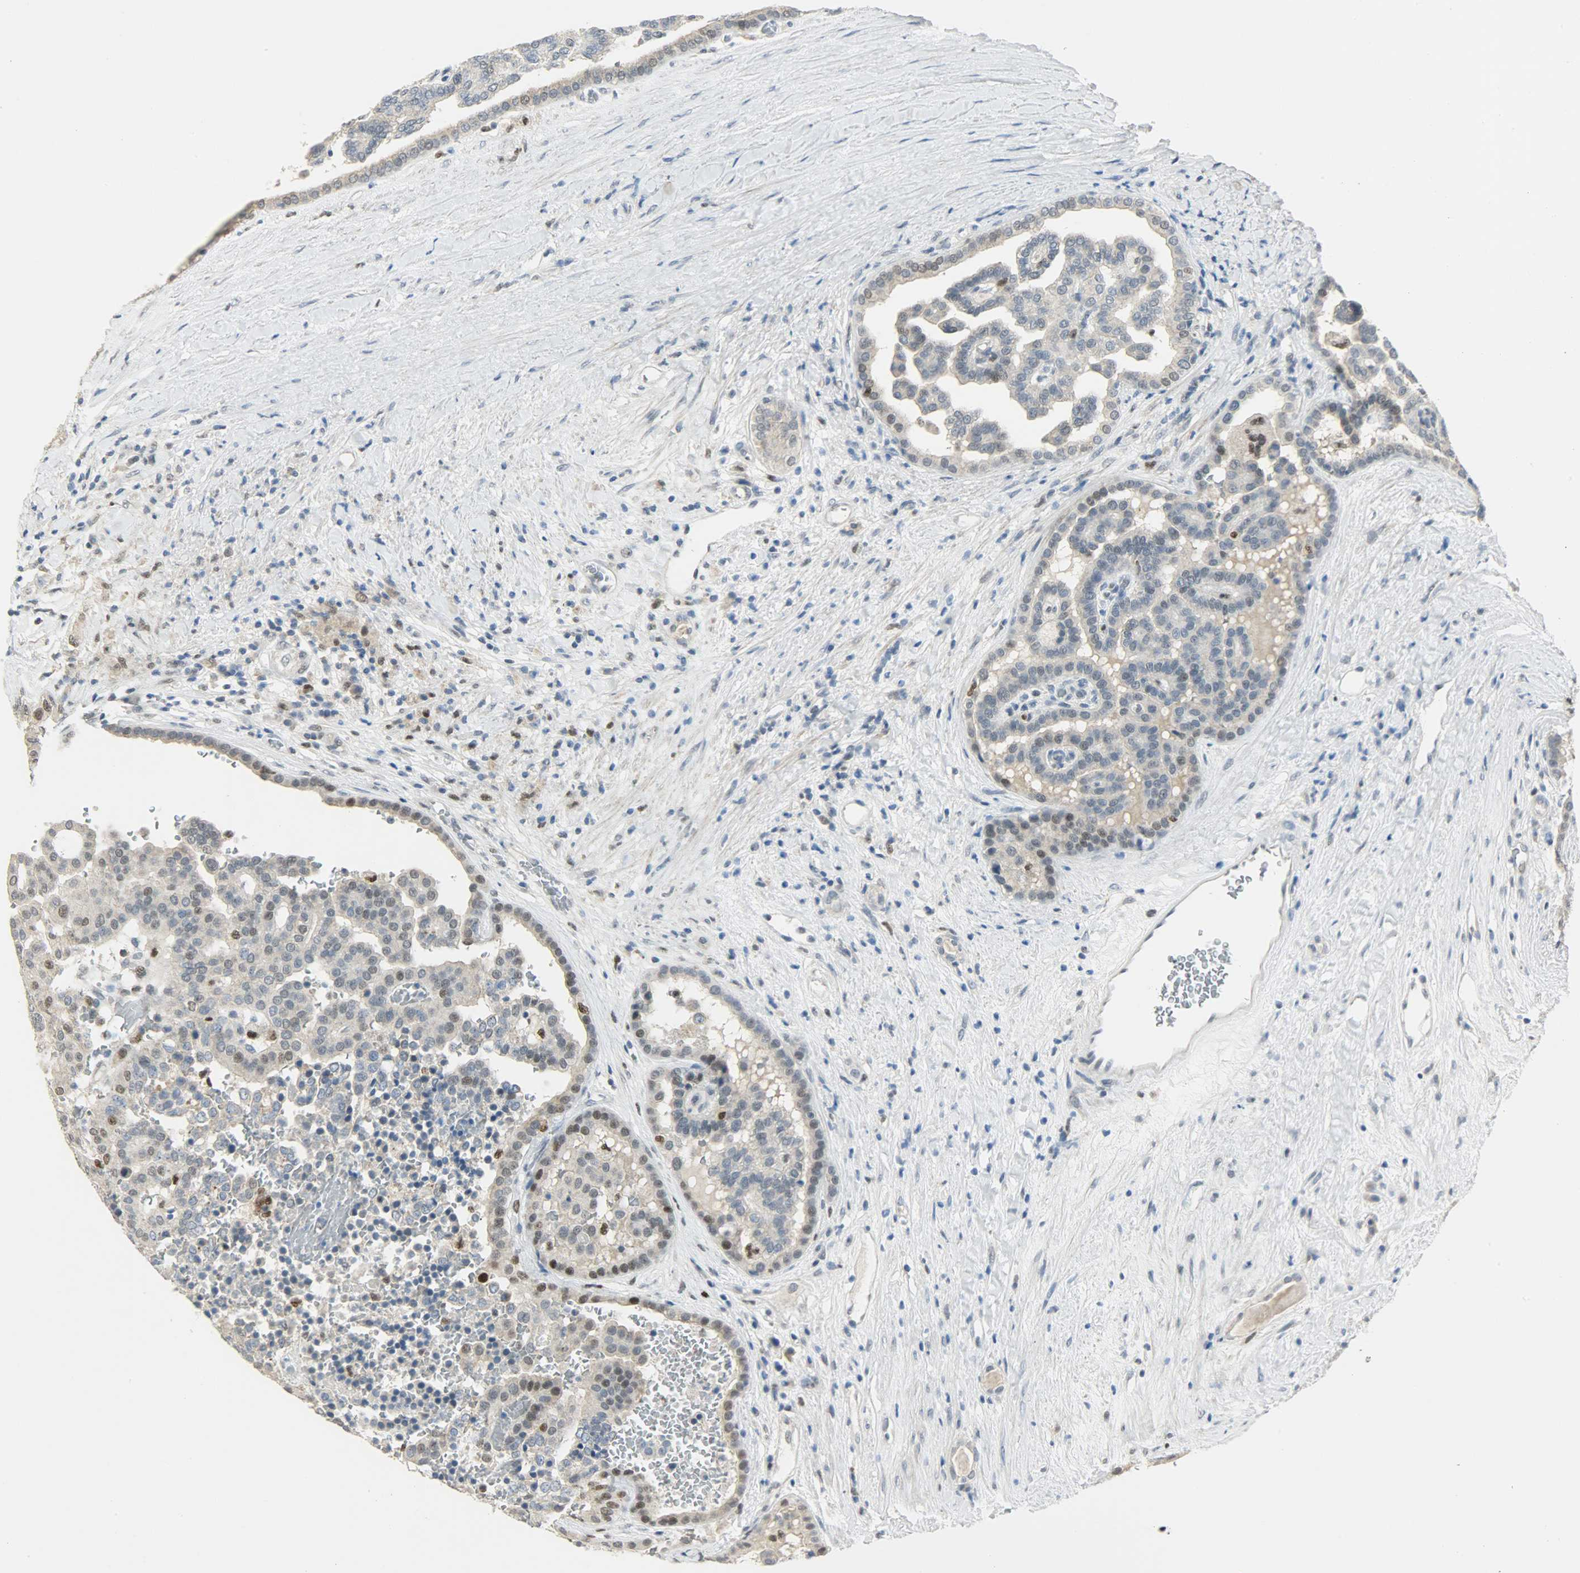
{"staining": {"intensity": "weak", "quantity": "<25%", "location": "nuclear"}, "tissue": "renal cancer", "cell_type": "Tumor cells", "image_type": "cancer", "snomed": [{"axis": "morphology", "description": "Adenocarcinoma, NOS"}, {"axis": "topography", "description": "Kidney"}], "caption": "The image exhibits no staining of tumor cells in adenocarcinoma (renal). (Brightfield microscopy of DAB IHC at high magnification).", "gene": "PPARG", "patient": {"sex": "male", "age": 61}}